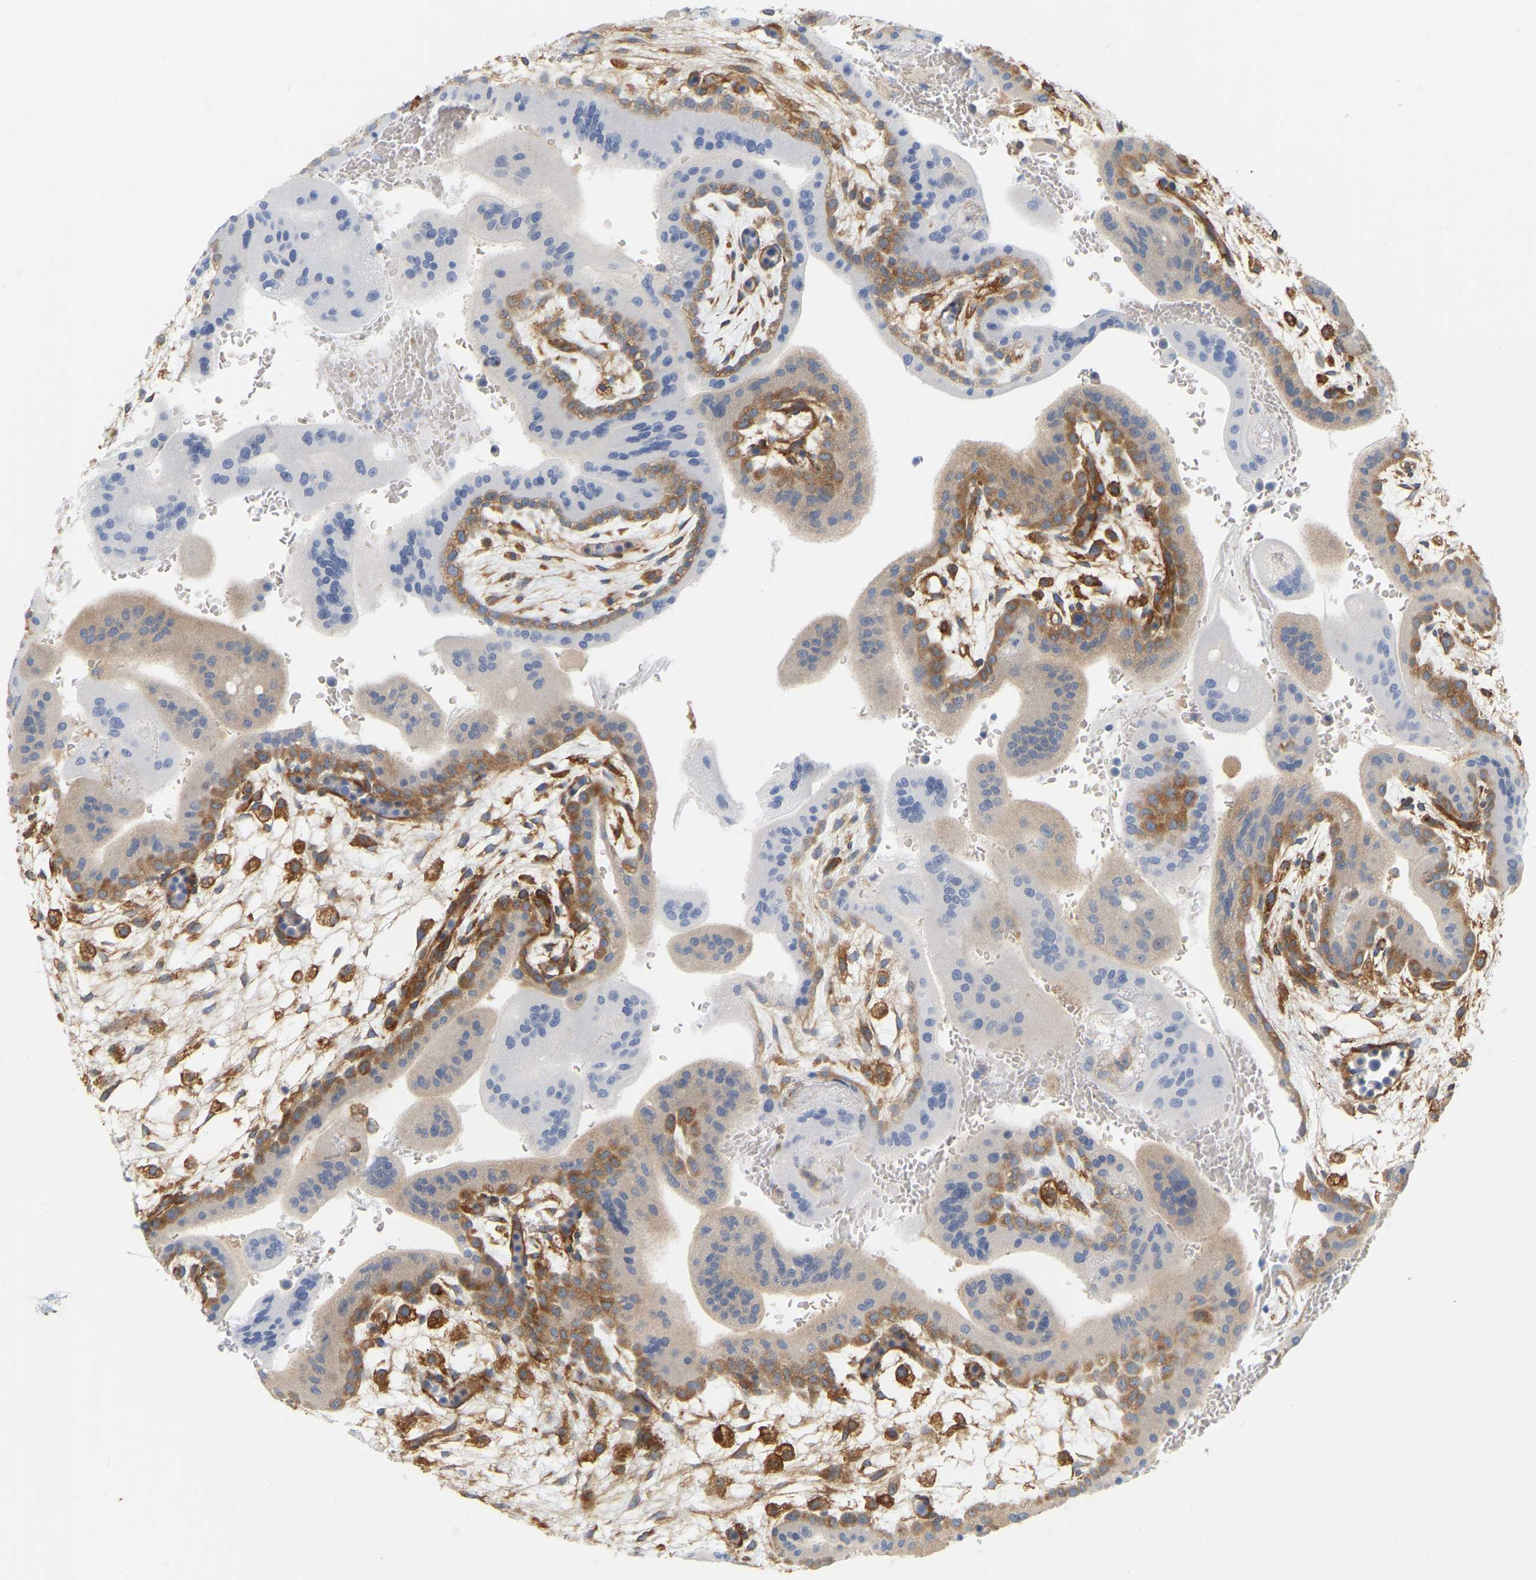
{"staining": {"intensity": "moderate", "quantity": ">75%", "location": "cytoplasmic/membranous"}, "tissue": "placenta", "cell_type": "Decidual cells", "image_type": "normal", "snomed": [{"axis": "morphology", "description": "Normal tissue, NOS"}, {"axis": "topography", "description": "Placenta"}], "caption": "Immunohistochemistry (IHC) of normal human placenta exhibits medium levels of moderate cytoplasmic/membranous expression in about >75% of decidual cells. Nuclei are stained in blue.", "gene": "RAPH1", "patient": {"sex": "female", "age": 35}}